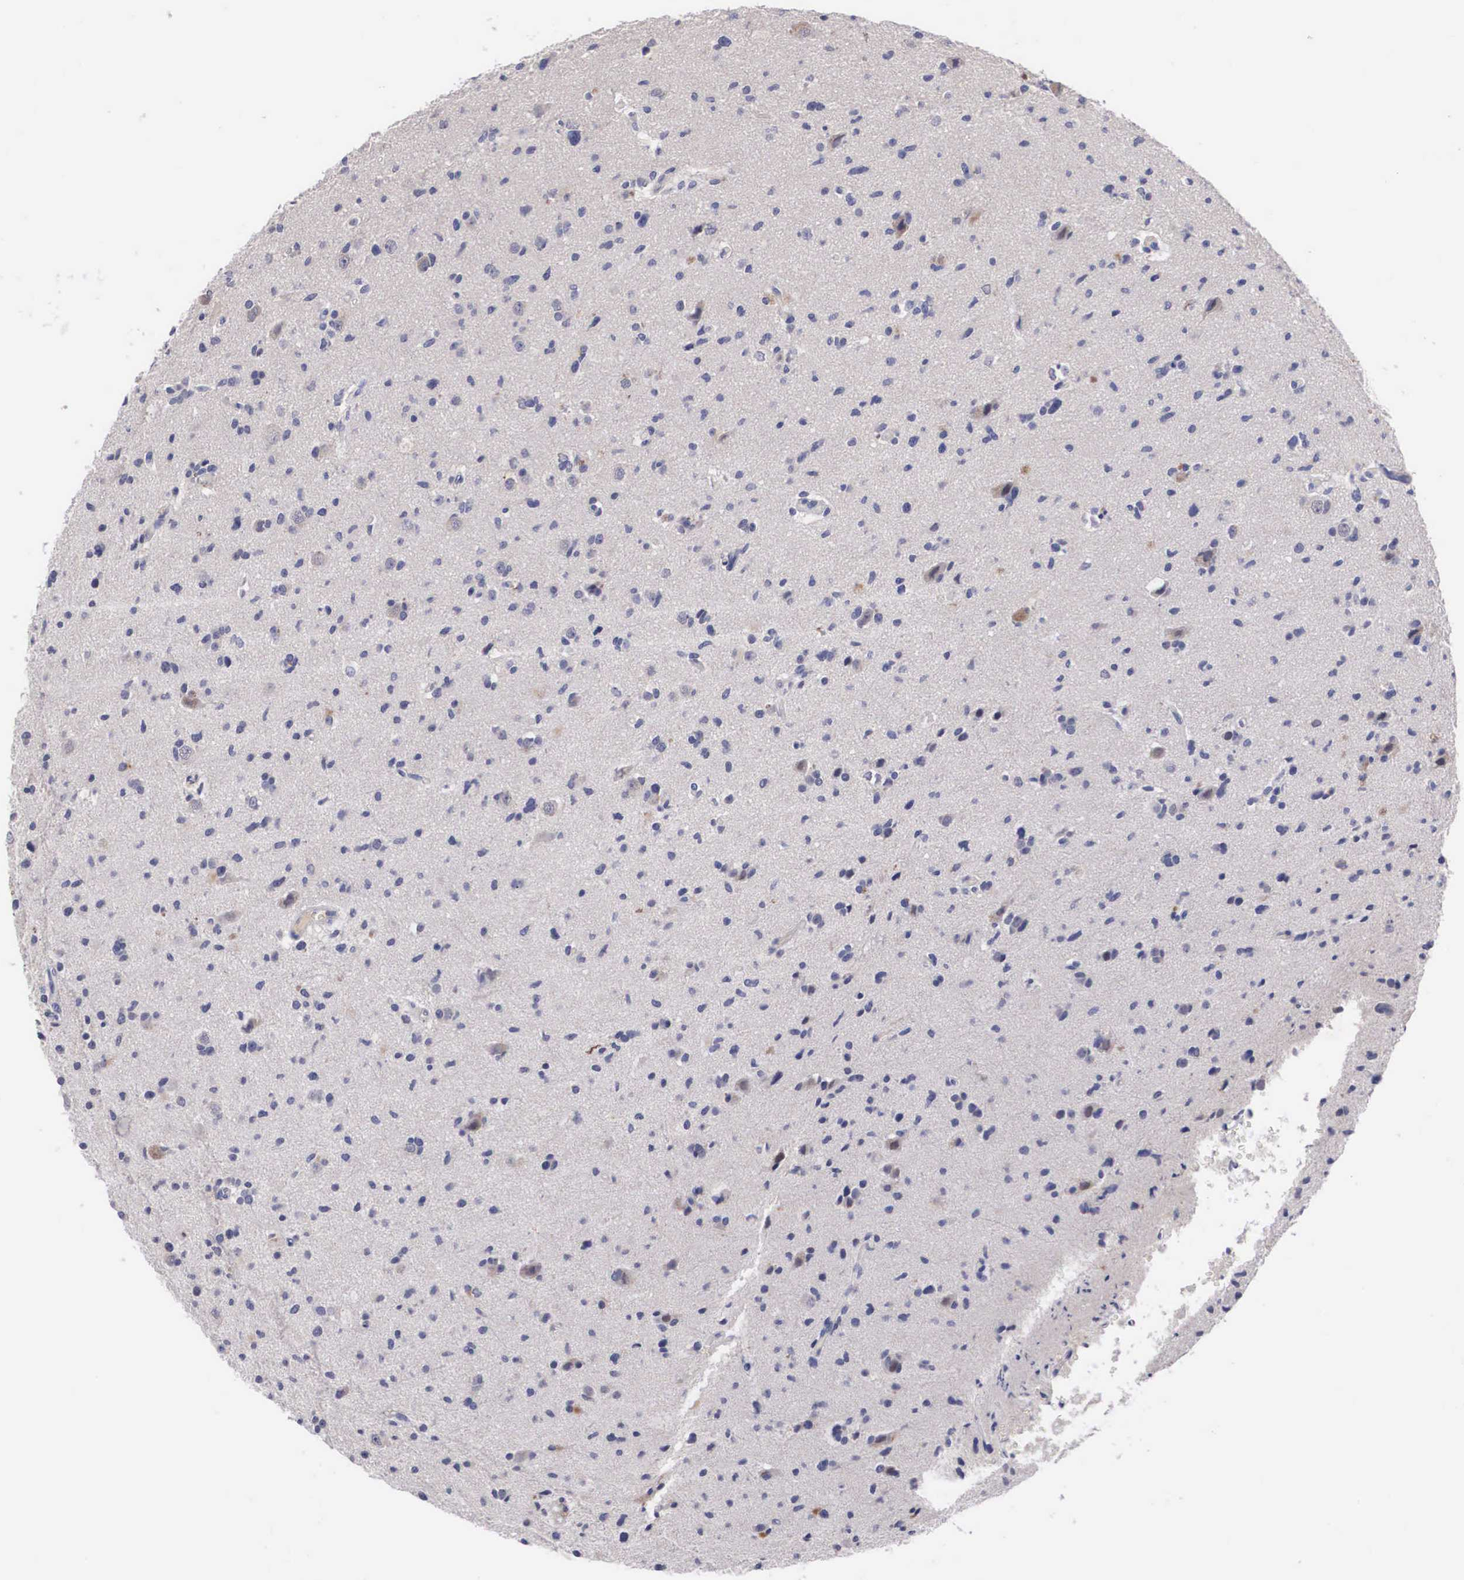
{"staining": {"intensity": "weak", "quantity": "25%-75%", "location": "cytoplasmic/membranous"}, "tissue": "glioma", "cell_type": "Tumor cells", "image_type": "cancer", "snomed": [{"axis": "morphology", "description": "Glioma, malignant, Low grade"}, {"axis": "topography", "description": "Brain"}], "caption": "Malignant glioma (low-grade) stained with a protein marker shows weak staining in tumor cells.", "gene": "ABHD4", "patient": {"sex": "female", "age": 46}}